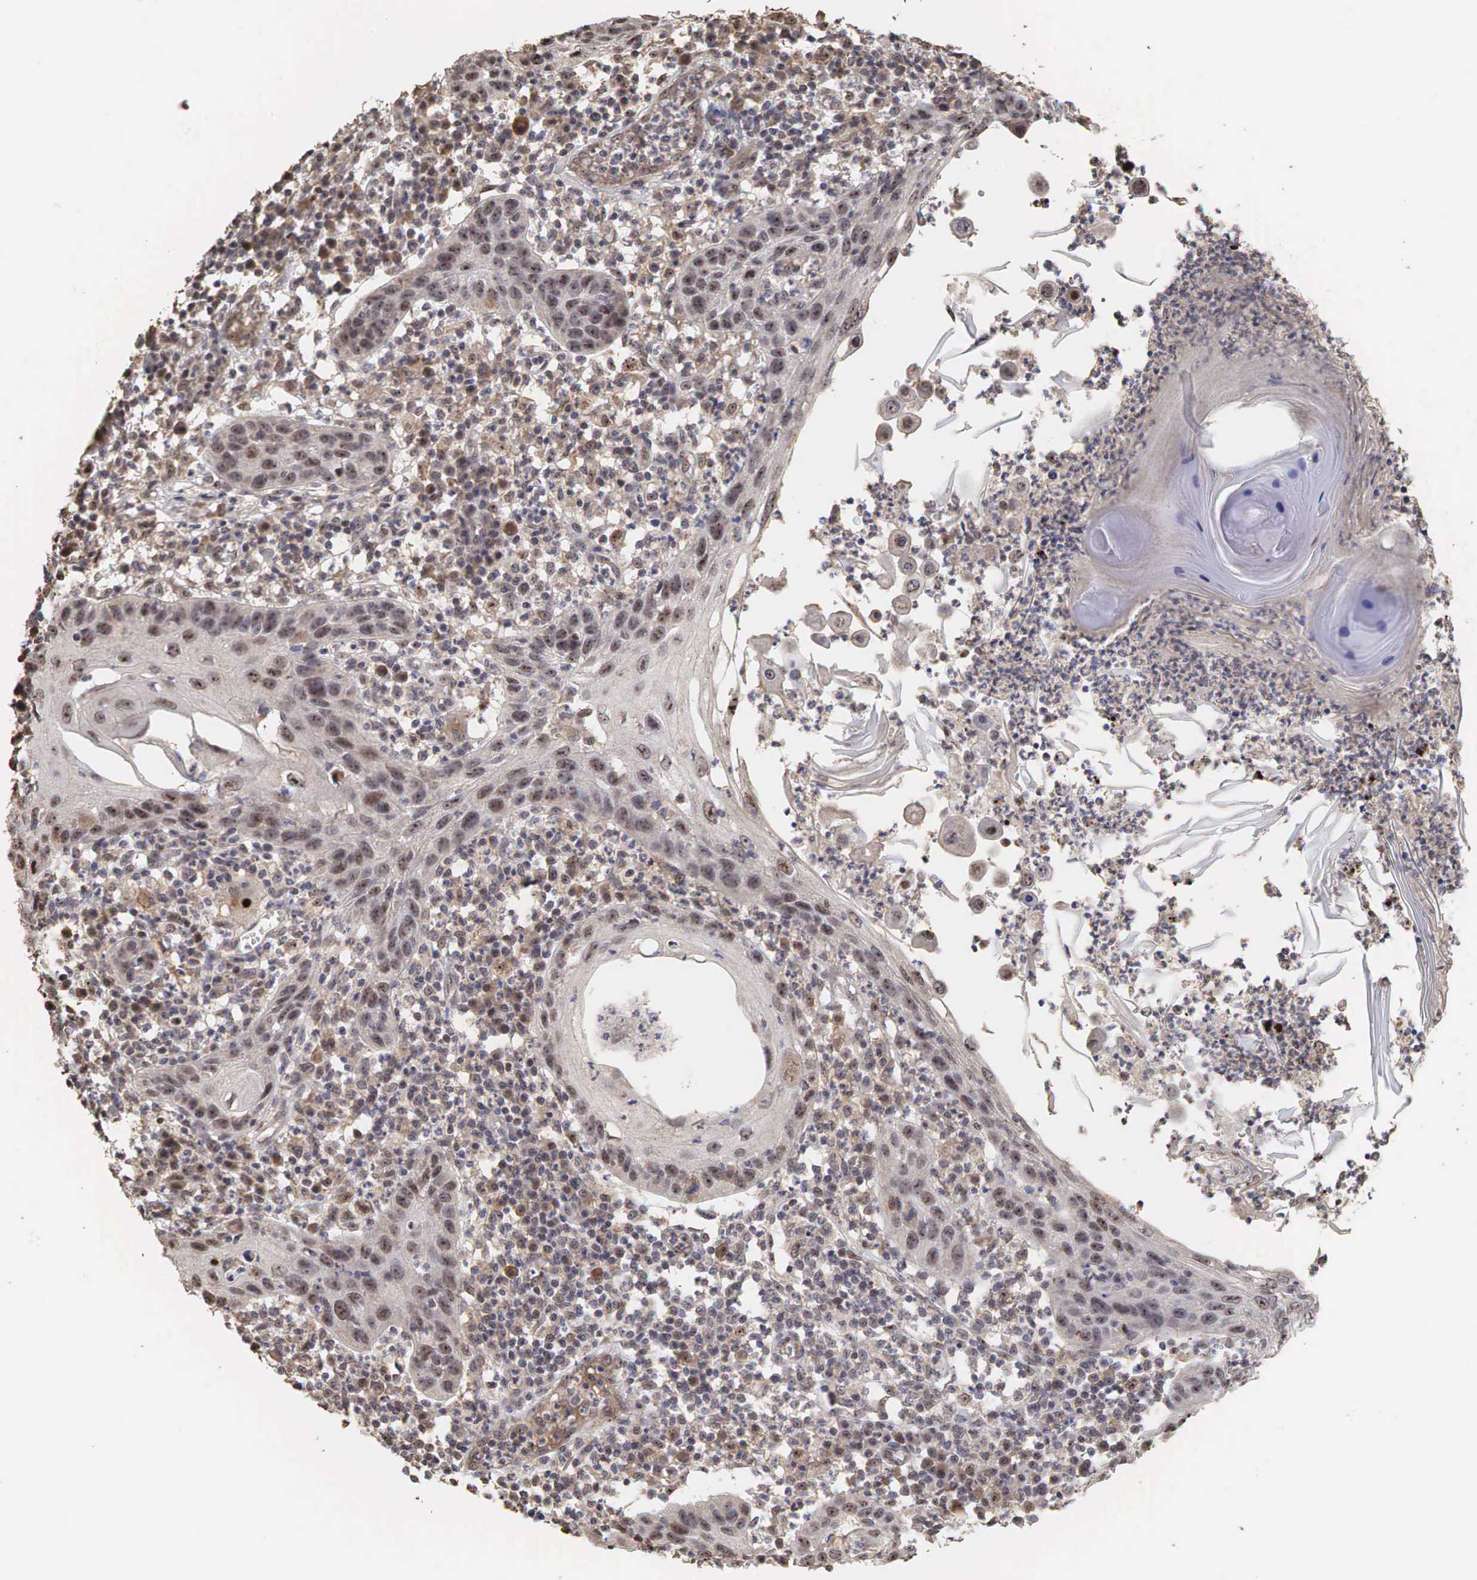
{"staining": {"intensity": "moderate", "quantity": "25%-75%", "location": "cytoplasmic/membranous,nuclear"}, "tissue": "skin cancer", "cell_type": "Tumor cells", "image_type": "cancer", "snomed": [{"axis": "morphology", "description": "Squamous cell carcinoma, NOS"}, {"axis": "topography", "description": "Skin"}], "caption": "The histopathology image exhibits a brown stain indicating the presence of a protein in the cytoplasmic/membranous and nuclear of tumor cells in squamous cell carcinoma (skin). The protein of interest is shown in brown color, while the nuclei are stained blue.", "gene": "DKC1", "patient": {"sex": "female", "age": 74}}